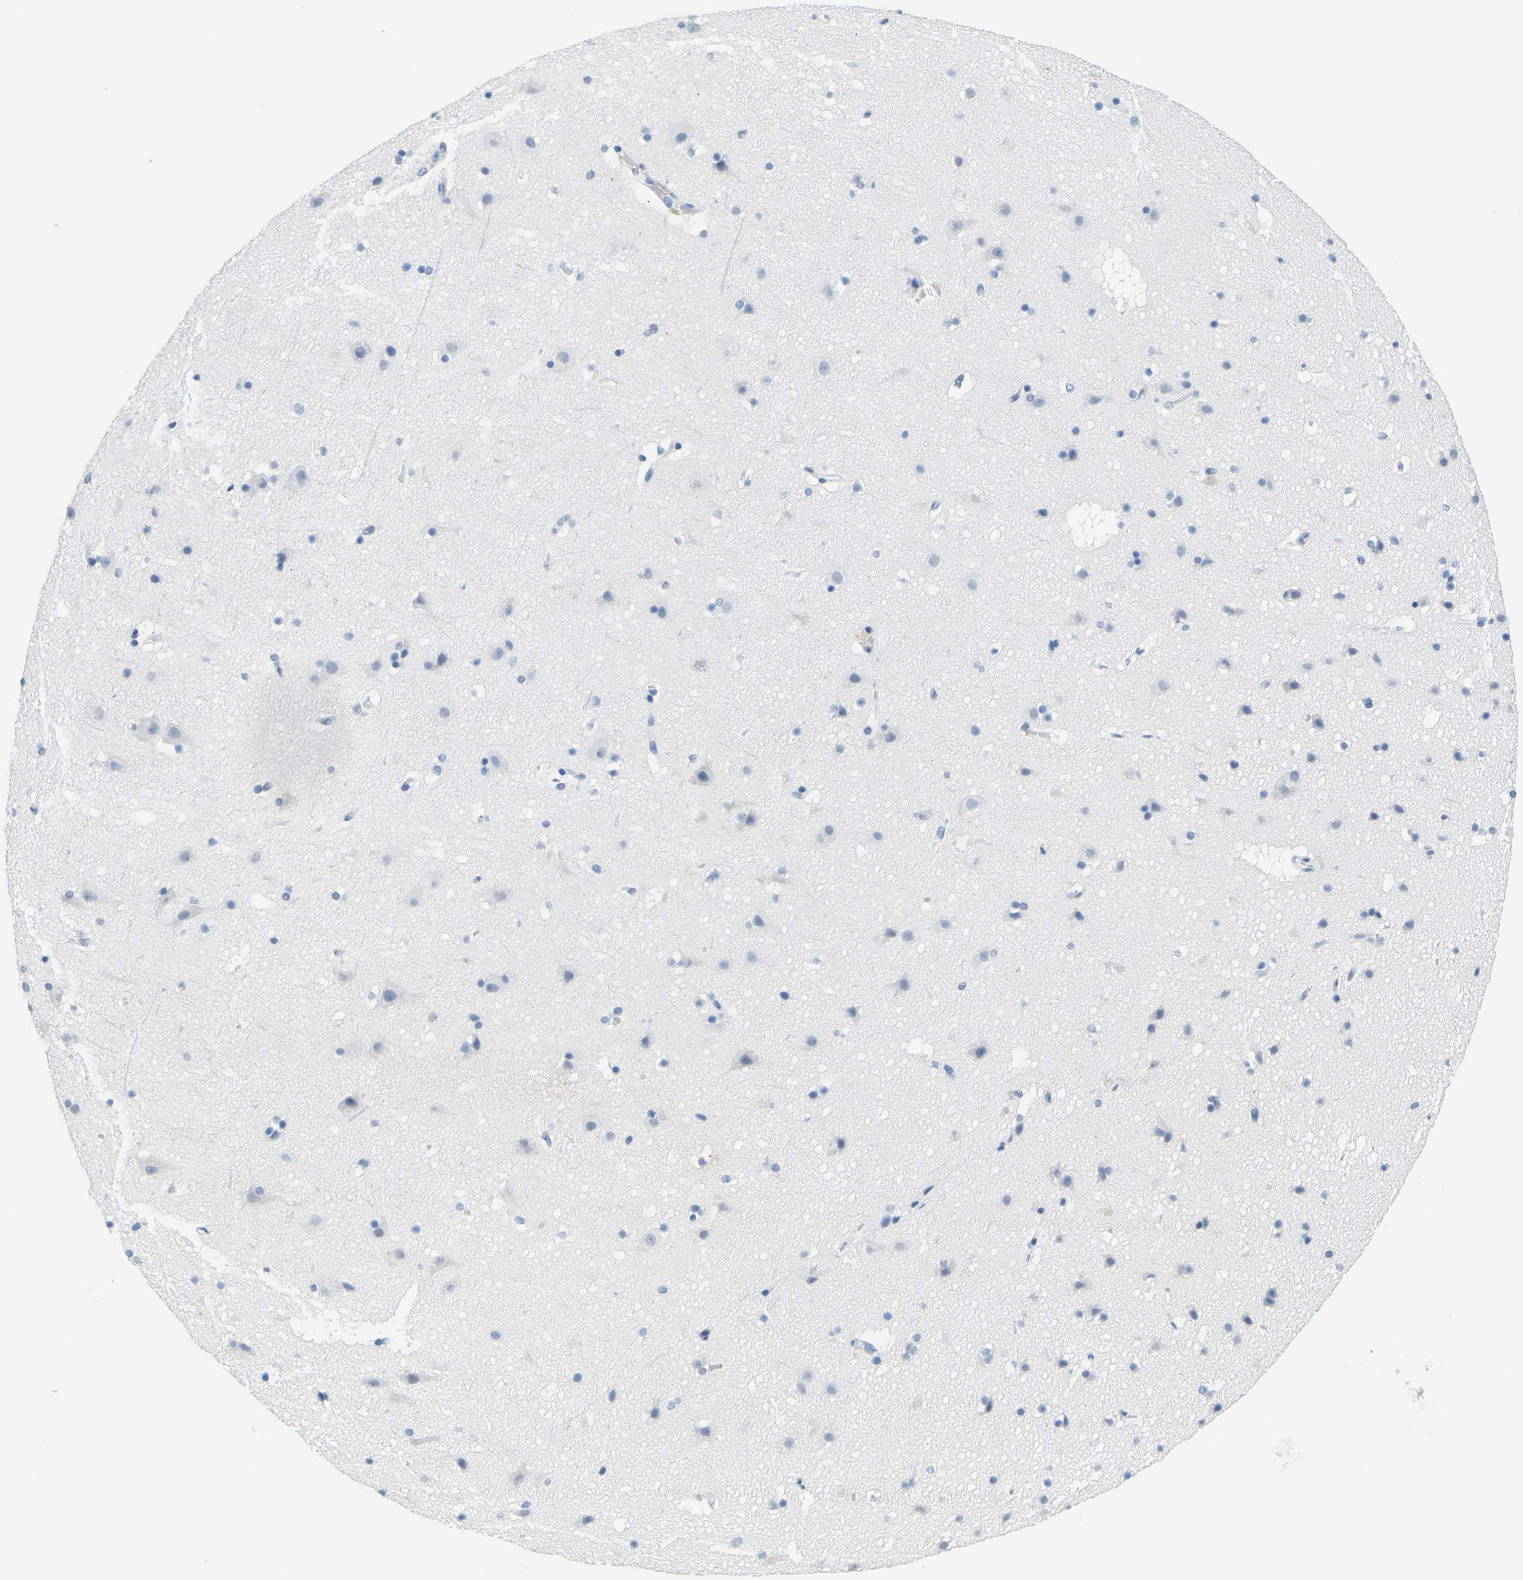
{"staining": {"intensity": "negative", "quantity": "none", "location": "none"}, "tissue": "cerebral cortex", "cell_type": "Endothelial cells", "image_type": "normal", "snomed": [{"axis": "morphology", "description": "Normal tissue, NOS"}, {"axis": "topography", "description": "Cerebral cortex"}], "caption": "This is a image of IHC staining of normal cerebral cortex, which shows no positivity in endothelial cells.", "gene": "CTAG1A", "patient": {"sex": "male", "age": 45}}